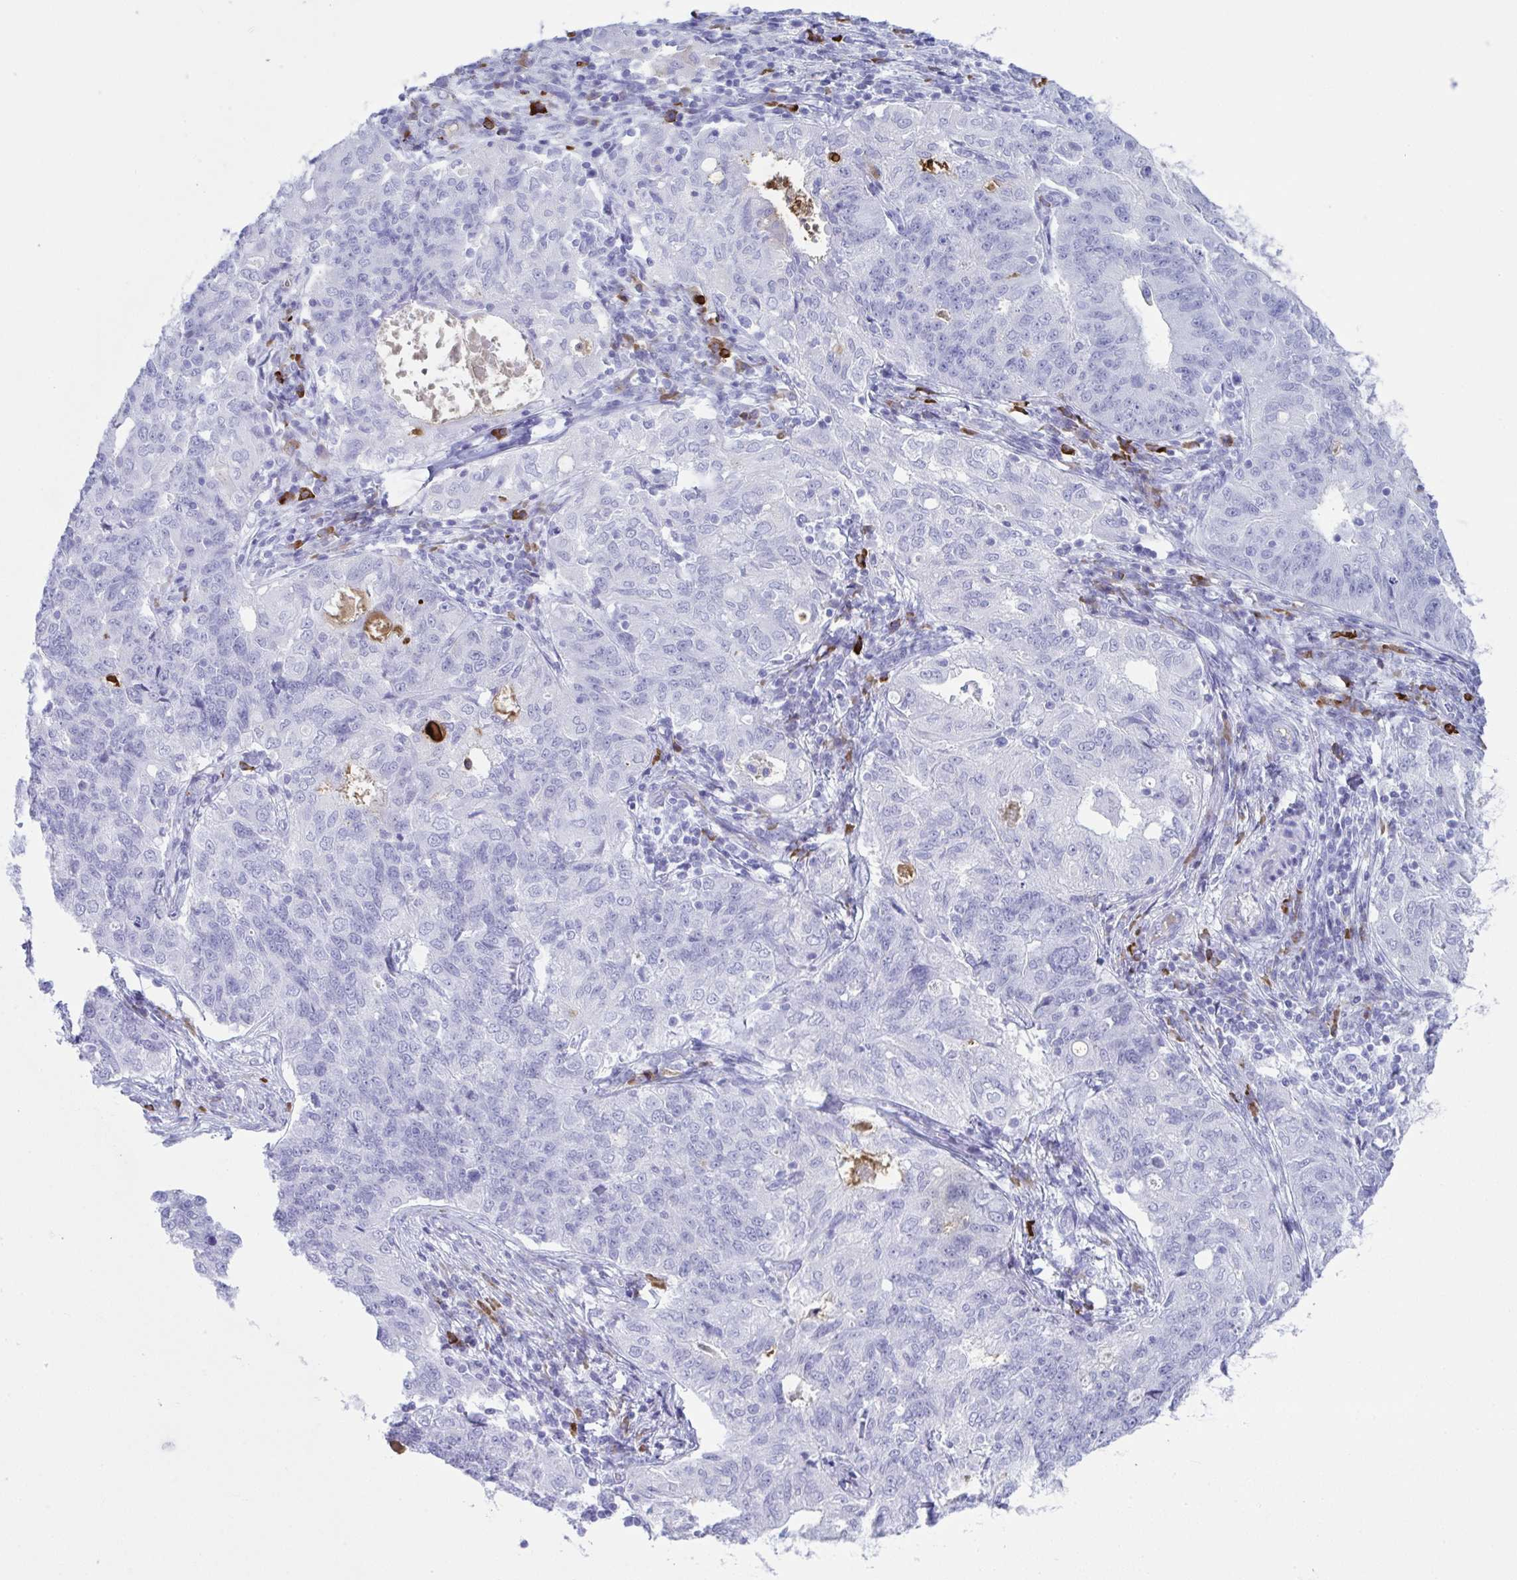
{"staining": {"intensity": "negative", "quantity": "none", "location": "none"}, "tissue": "endometrial cancer", "cell_type": "Tumor cells", "image_type": "cancer", "snomed": [{"axis": "morphology", "description": "Adenocarcinoma, NOS"}, {"axis": "topography", "description": "Endometrium"}], "caption": "This is an immunohistochemistry histopathology image of human adenocarcinoma (endometrial). There is no staining in tumor cells.", "gene": "JCHAIN", "patient": {"sex": "female", "age": 43}}